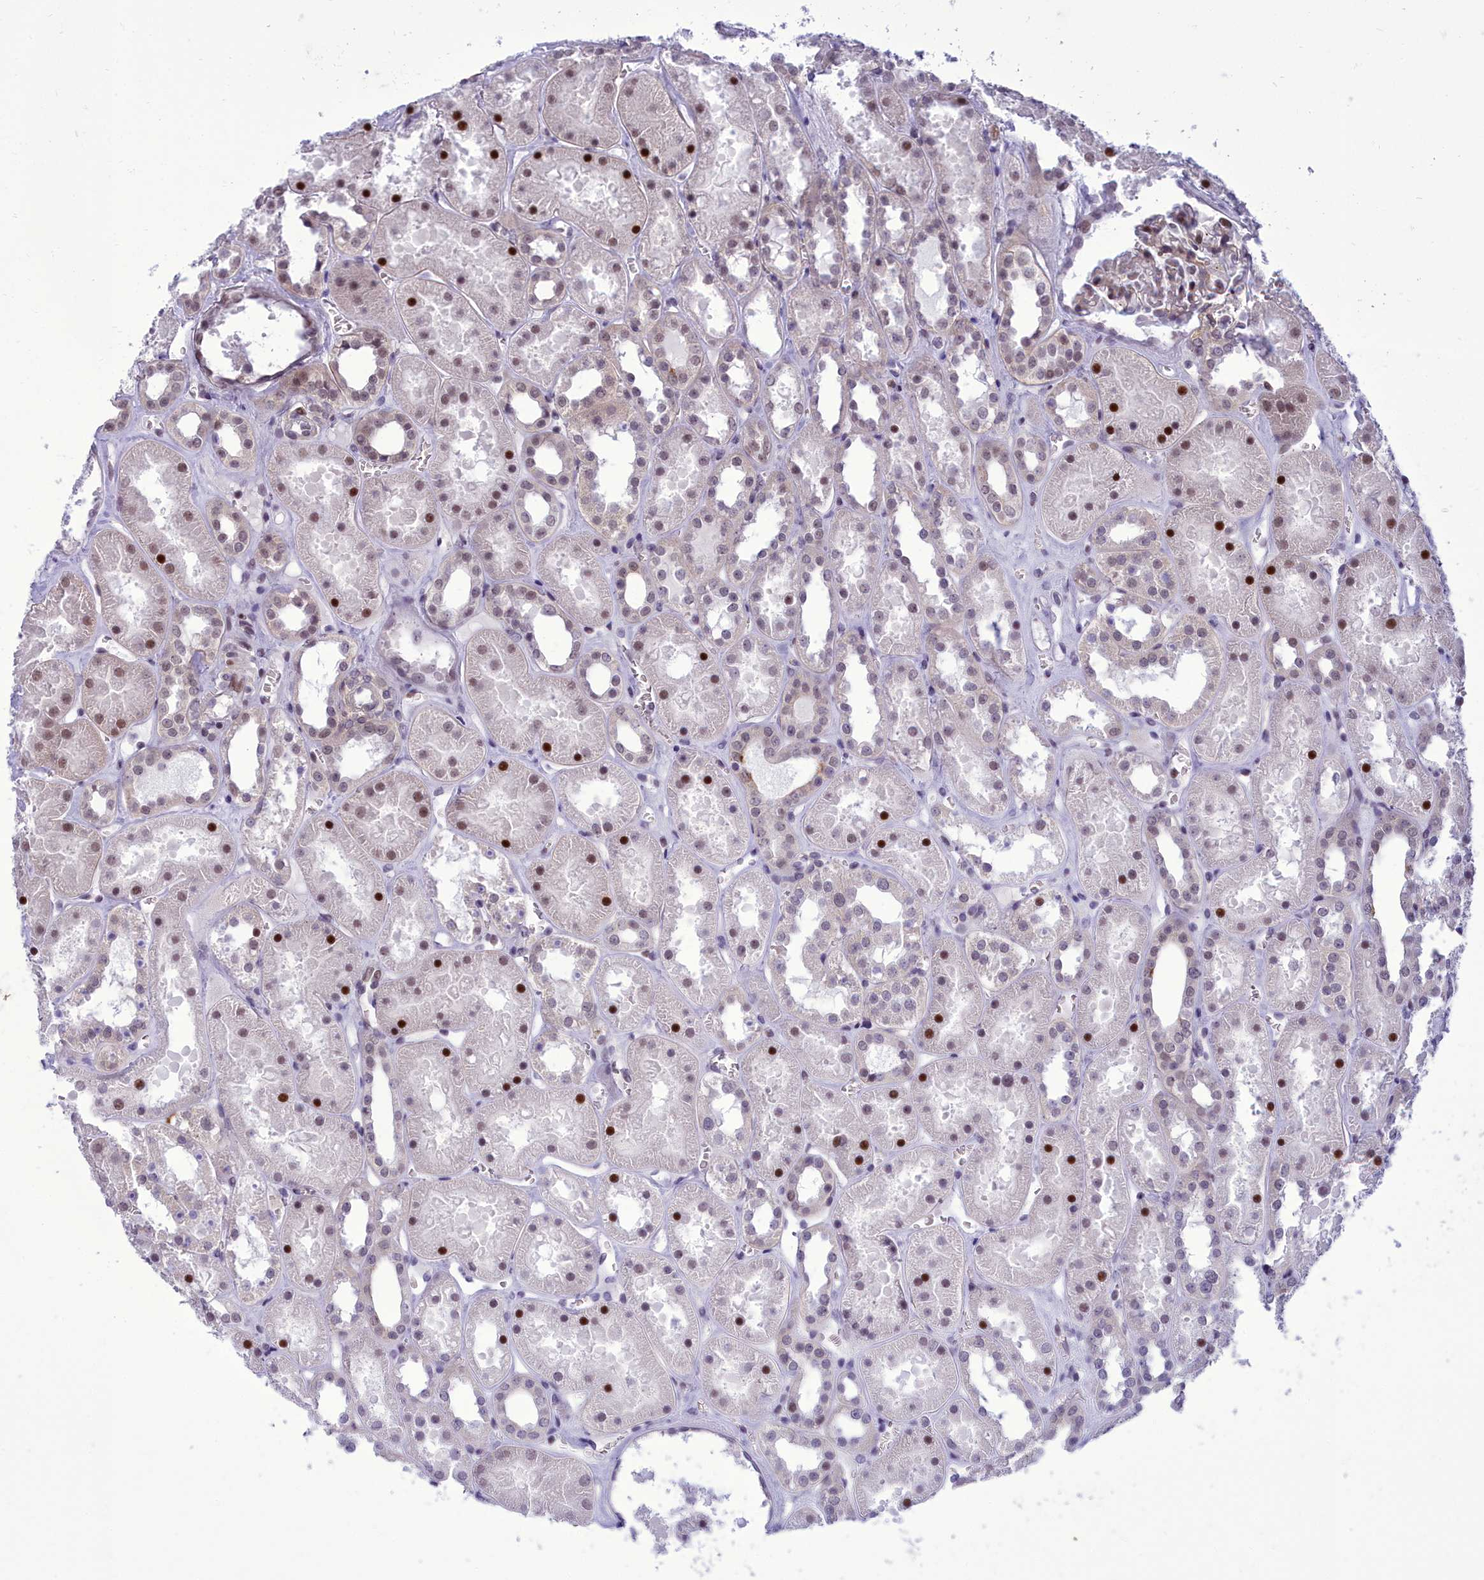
{"staining": {"intensity": "moderate", "quantity": "<25%", "location": "nuclear"}, "tissue": "kidney", "cell_type": "Cells in glomeruli", "image_type": "normal", "snomed": [{"axis": "morphology", "description": "Normal tissue, NOS"}, {"axis": "topography", "description": "Kidney"}], "caption": "Human kidney stained for a protein (brown) demonstrates moderate nuclear positive staining in approximately <25% of cells in glomeruli.", "gene": "CEACAM19", "patient": {"sex": "female", "age": 41}}